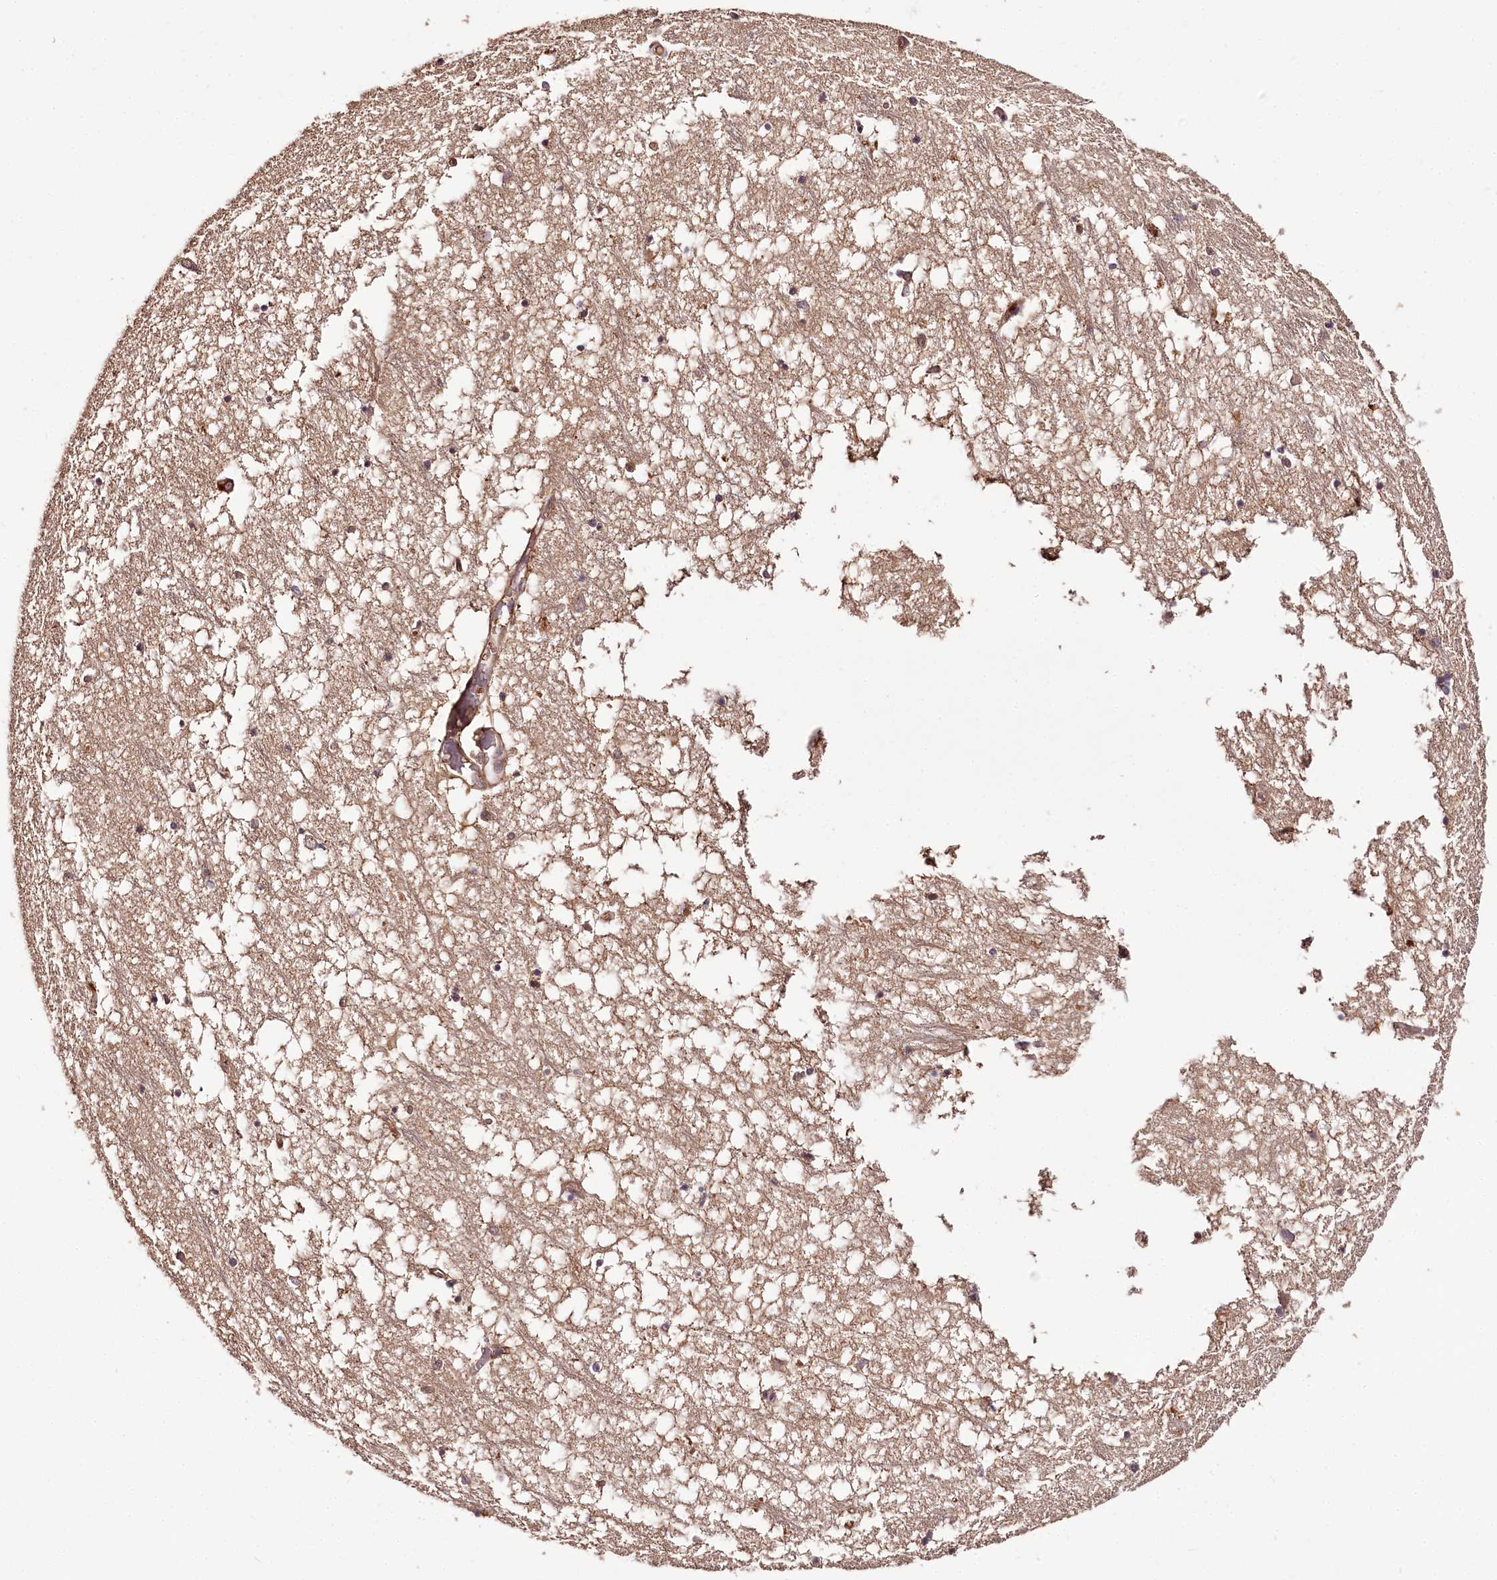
{"staining": {"intensity": "moderate", "quantity": "<25%", "location": "cytoplasmic/membranous"}, "tissue": "hippocampus", "cell_type": "Glial cells", "image_type": "normal", "snomed": [{"axis": "morphology", "description": "Normal tissue, NOS"}, {"axis": "topography", "description": "Hippocampus"}], "caption": "Brown immunohistochemical staining in benign hippocampus displays moderate cytoplasmic/membranous expression in approximately <25% of glial cells. (DAB (3,3'-diaminobenzidine) IHC, brown staining for protein, blue staining for nuclei).", "gene": "TTC12", "patient": {"sex": "male", "age": 70}}